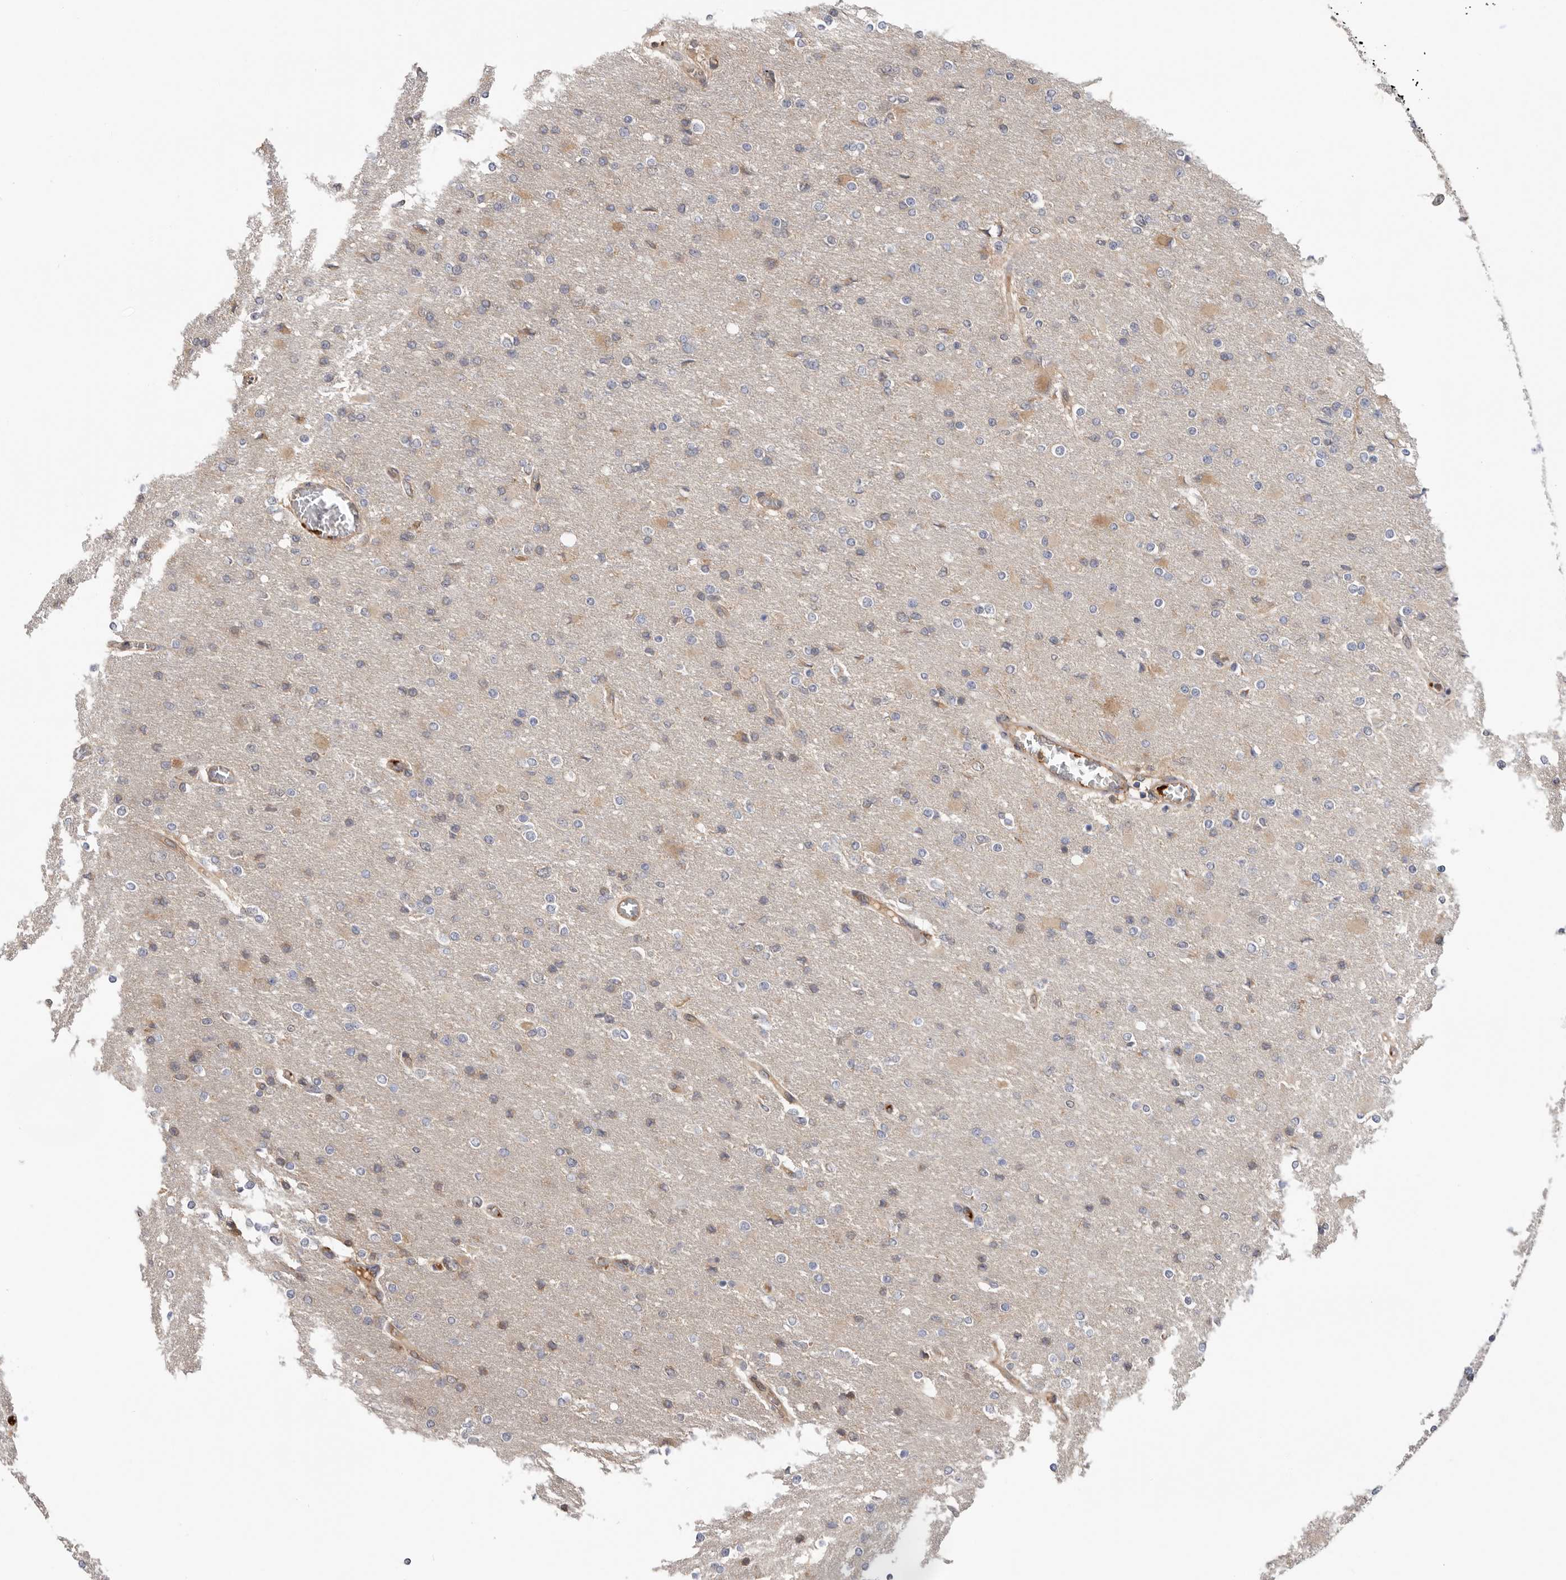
{"staining": {"intensity": "weak", "quantity": "<25%", "location": "cytoplasmic/membranous"}, "tissue": "glioma", "cell_type": "Tumor cells", "image_type": "cancer", "snomed": [{"axis": "morphology", "description": "Glioma, malignant, High grade"}, {"axis": "topography", "description": "Cerebral cortex"}], "caption": "IHC histopathology image of glioma stained for a protein (brown), which displays no expression in tumor cells.", "gene": "CDC42BPB", "patient": {"sex": "female", "age": 36}}